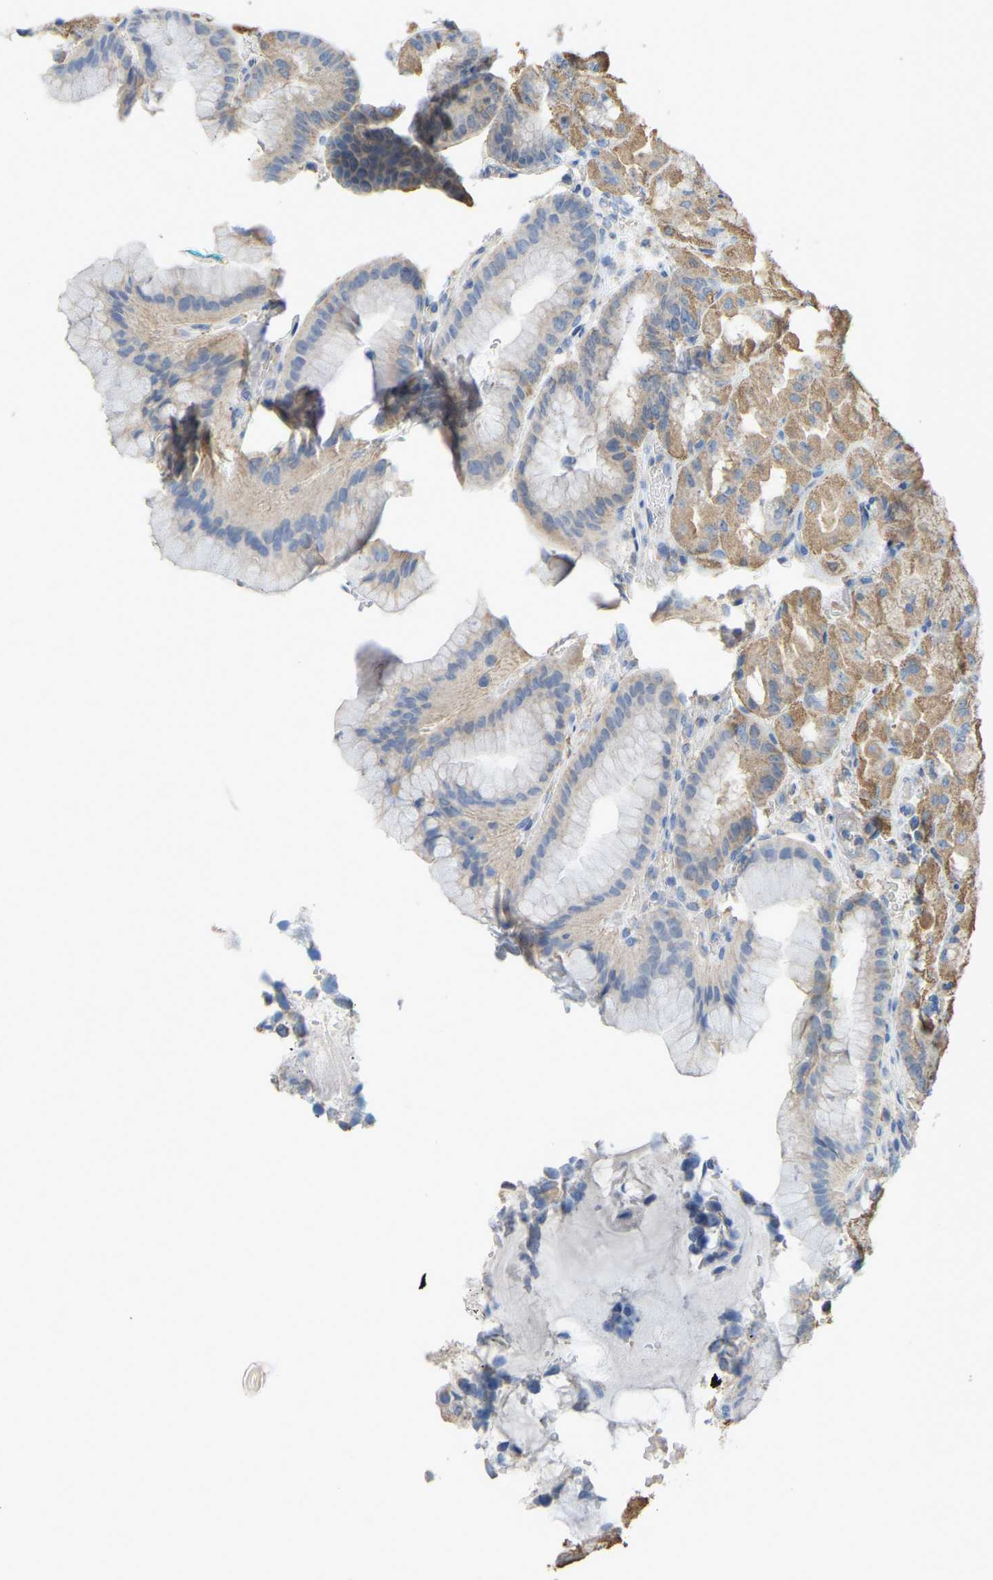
{"staining": {"intensity": "weak", "quantity": ">75%", "location": "cytoplasmic/membranous"}, "tissue": "stomach", "cell_type": "Glandular cells", "image_type": "normal", "snomed": [{"axis": "morphology", "description": "Normal tissue, NOS"}, {"axis": "morphology", "description": "Carcinoid, malignant, NOS"}, {"axis": "topography", "description": "Stomach, upper"}], "caption": "Human stomach stained for a protein (brown) displays weak cytoplasmic/membranous positive expression in approximately >75% of glandular cells.", "gene": "SERPINB5", "patient": {"sex": "male", "age": 39}}